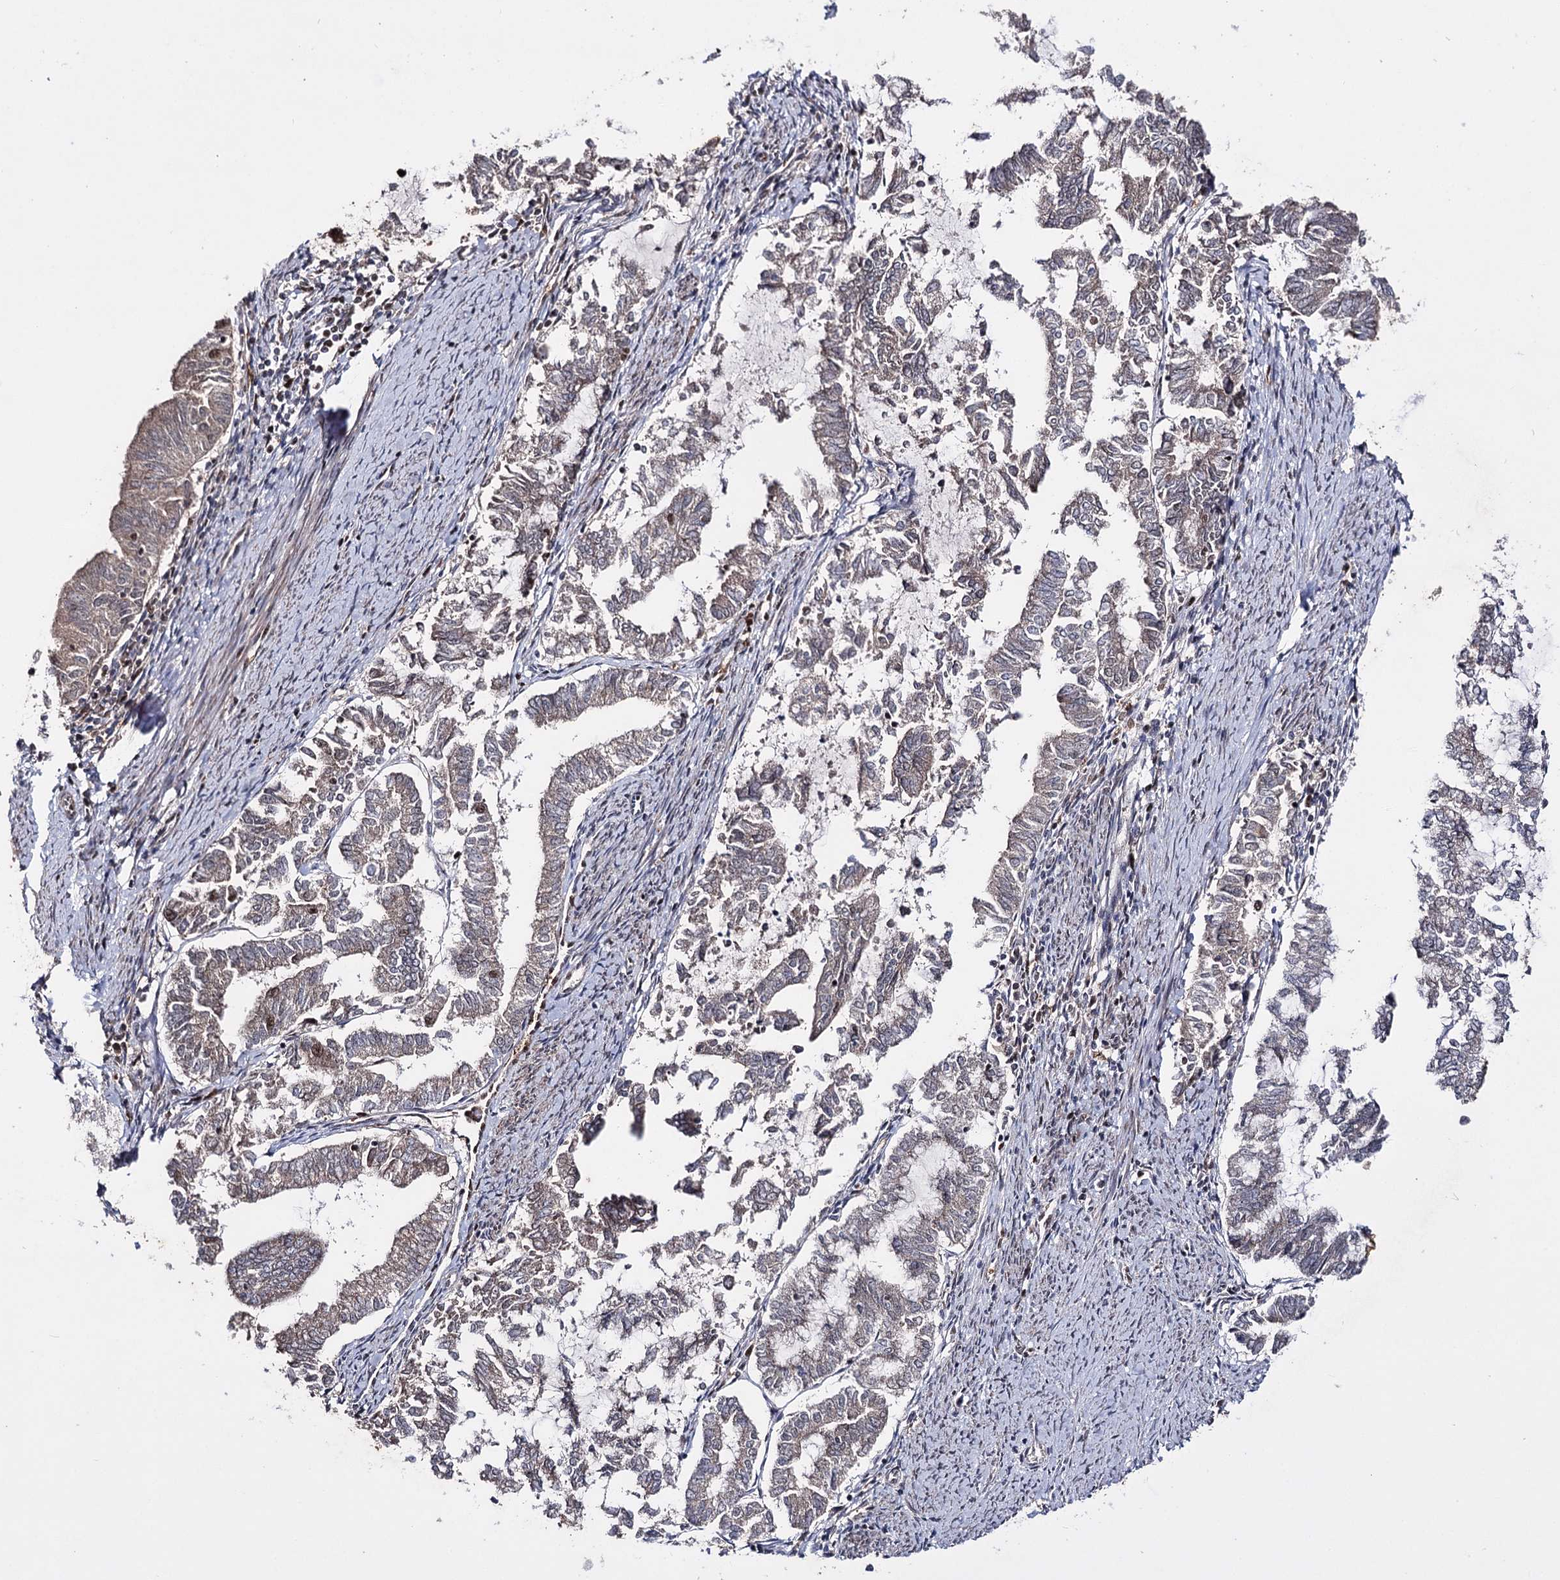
{"staining": {"intensity": "moderate", "quantity": "<25%", "location": "nuclear"}, "tissue": "endometrial cancer", "cell_type": "Tumor cells", "image_type": "cancer", "snomed": [{"axis": "morphology", "description": "Adenocarcinoma, NOS"}, {"axis": "topography", "description": "Endometrium"}], "caption": "Protein analysis of endometrial cancer (adenocarcinoma) tissue exhibits moderate nuclear staining in approximately <25% of tumor cells.", "gene": "PRPF40A", "patient": {"sex": "female", "age": 79}}